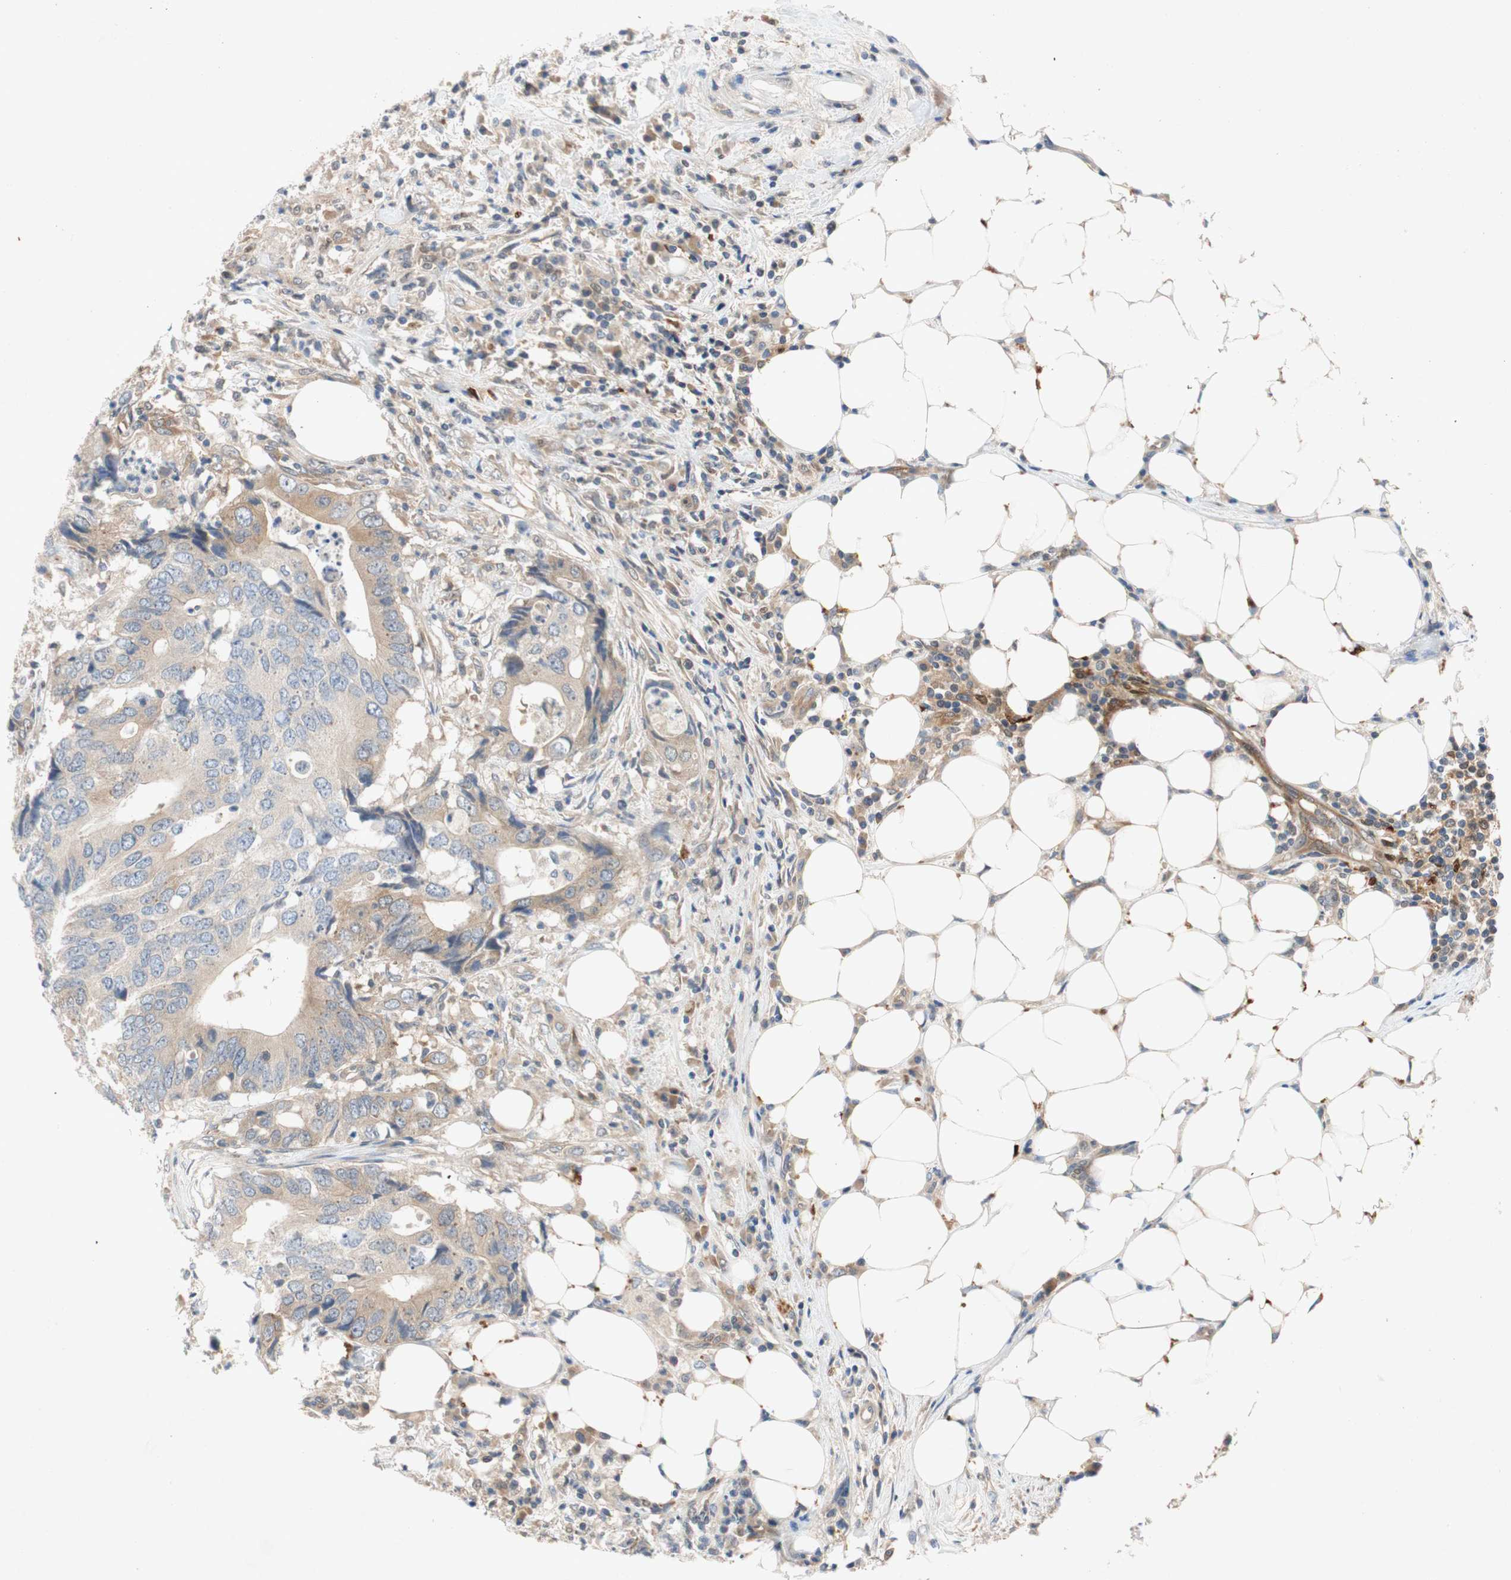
{"staining": {"intensity": "weak", "quantity": "25%-75%", "location": "cytoplasmic/membranous"}, "tissue": "colorectal cancer", "cell_type": "Tumor cells", "image_type": "cancer", "snomed": [{"axis": "morphology", "description": "Adenocarcinoma, NOS"}, {"axis": "topography", "description": "Colon"}], "caption": "Immunohistochemical staining of colorectal cancer (adenocarcinoma) reveals low levels of weak cytoplasmic/membranous expression in approximately 25%-75% of tumor cells.", "gene": "RELB", "patient": {"sex": "male", "age": 71}}